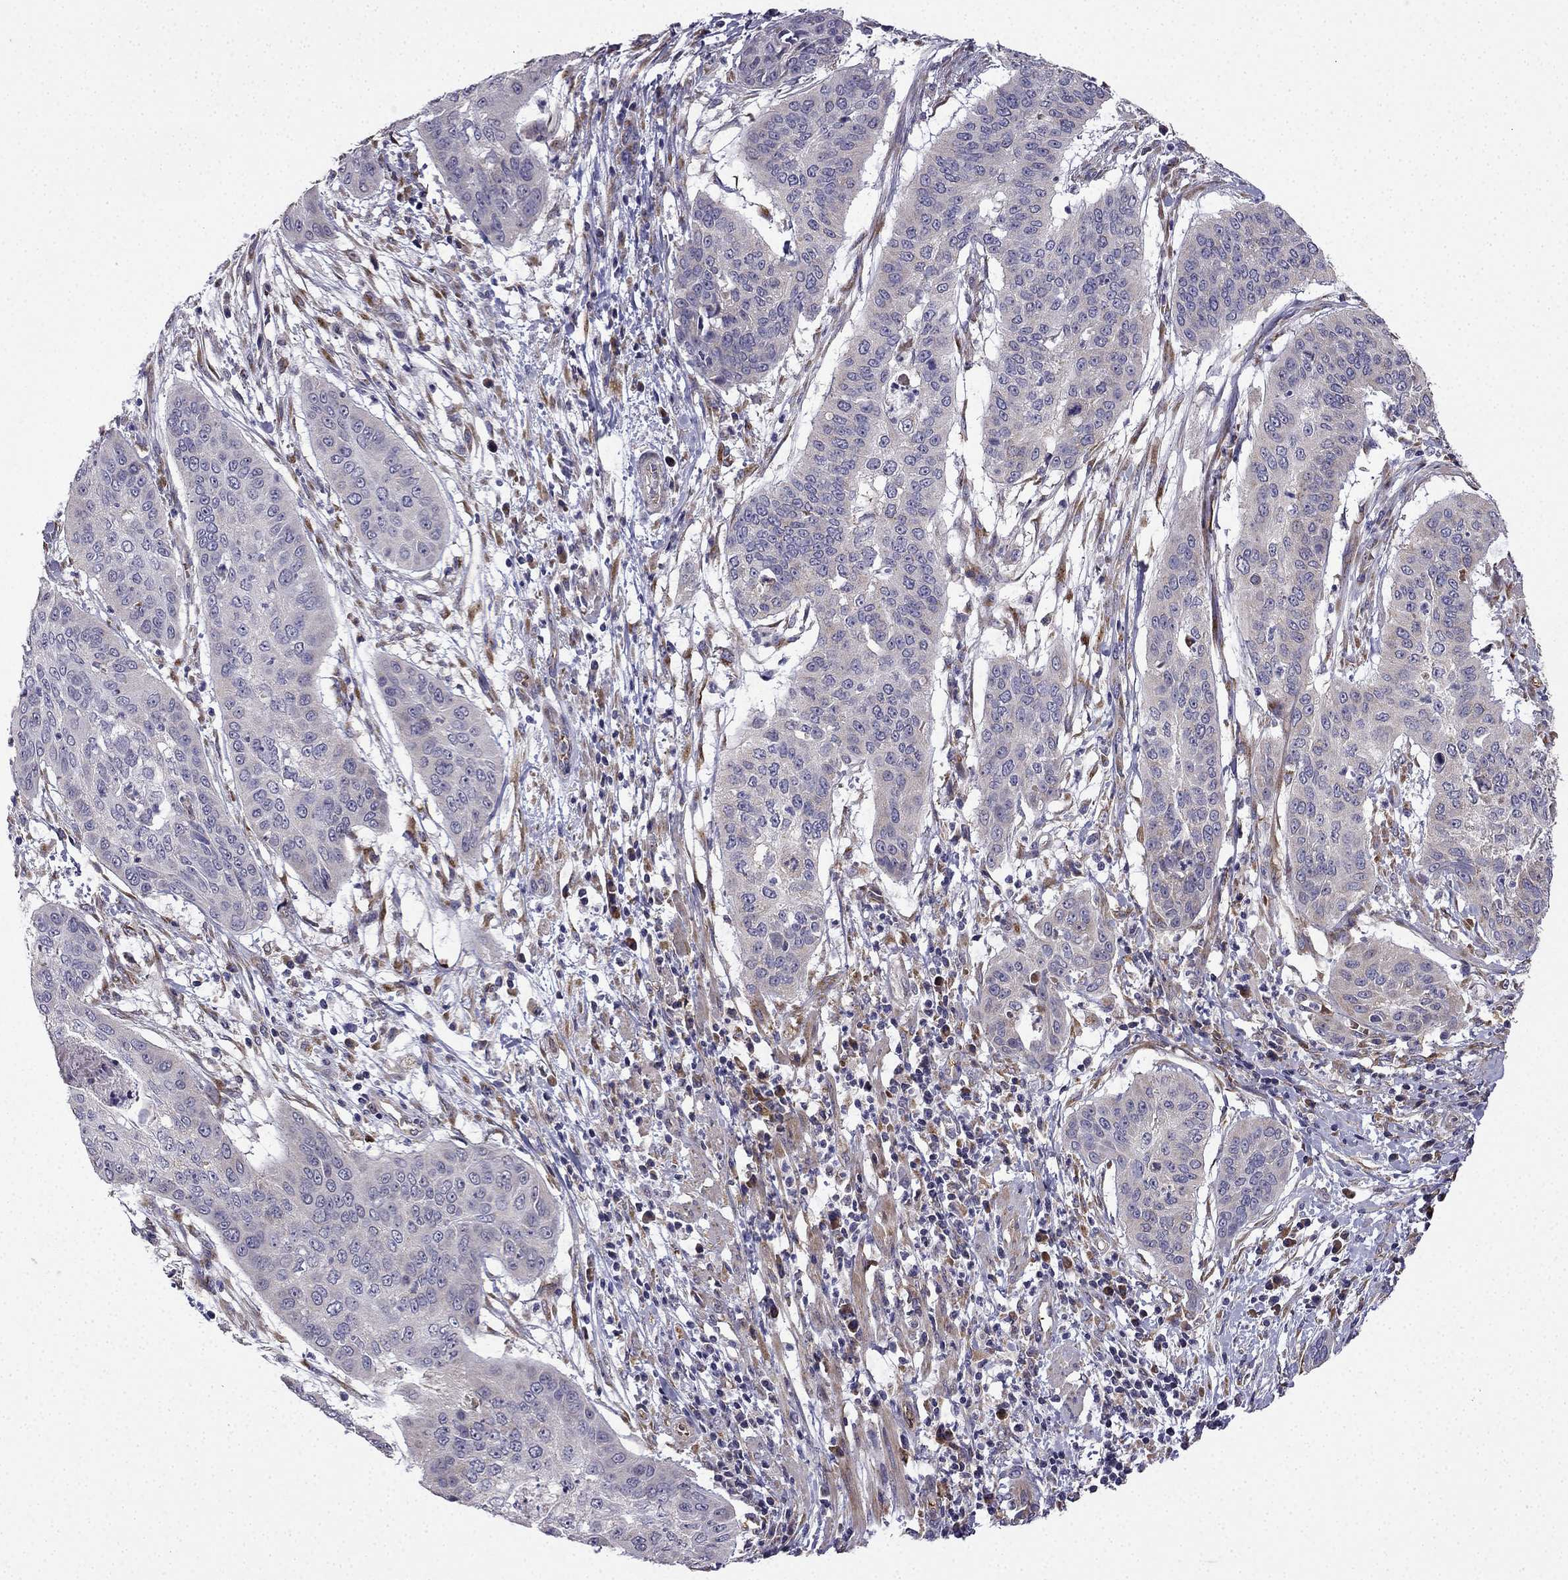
{"staining": {"intensity": "negative", "quantity": "none", "location": "none"}, "tissue": "cervical cancer", "cell_type": "Tumor cells", "image_type": "cancer", "snomed": [{"axis": "morphology", "description": "Squamous cell carcinoma, NOS"}, {"axis": "topography", "description": "Cervix"}], "caption": "An immunohistochemistry micrograph of squamous cell carcinoma (cervical) is shown. There is no staining in tumor cells of squamous cell carcinoma (cervical).", "gene": "B4GALT7", "patient": {"sex": "female", "age": 39}}